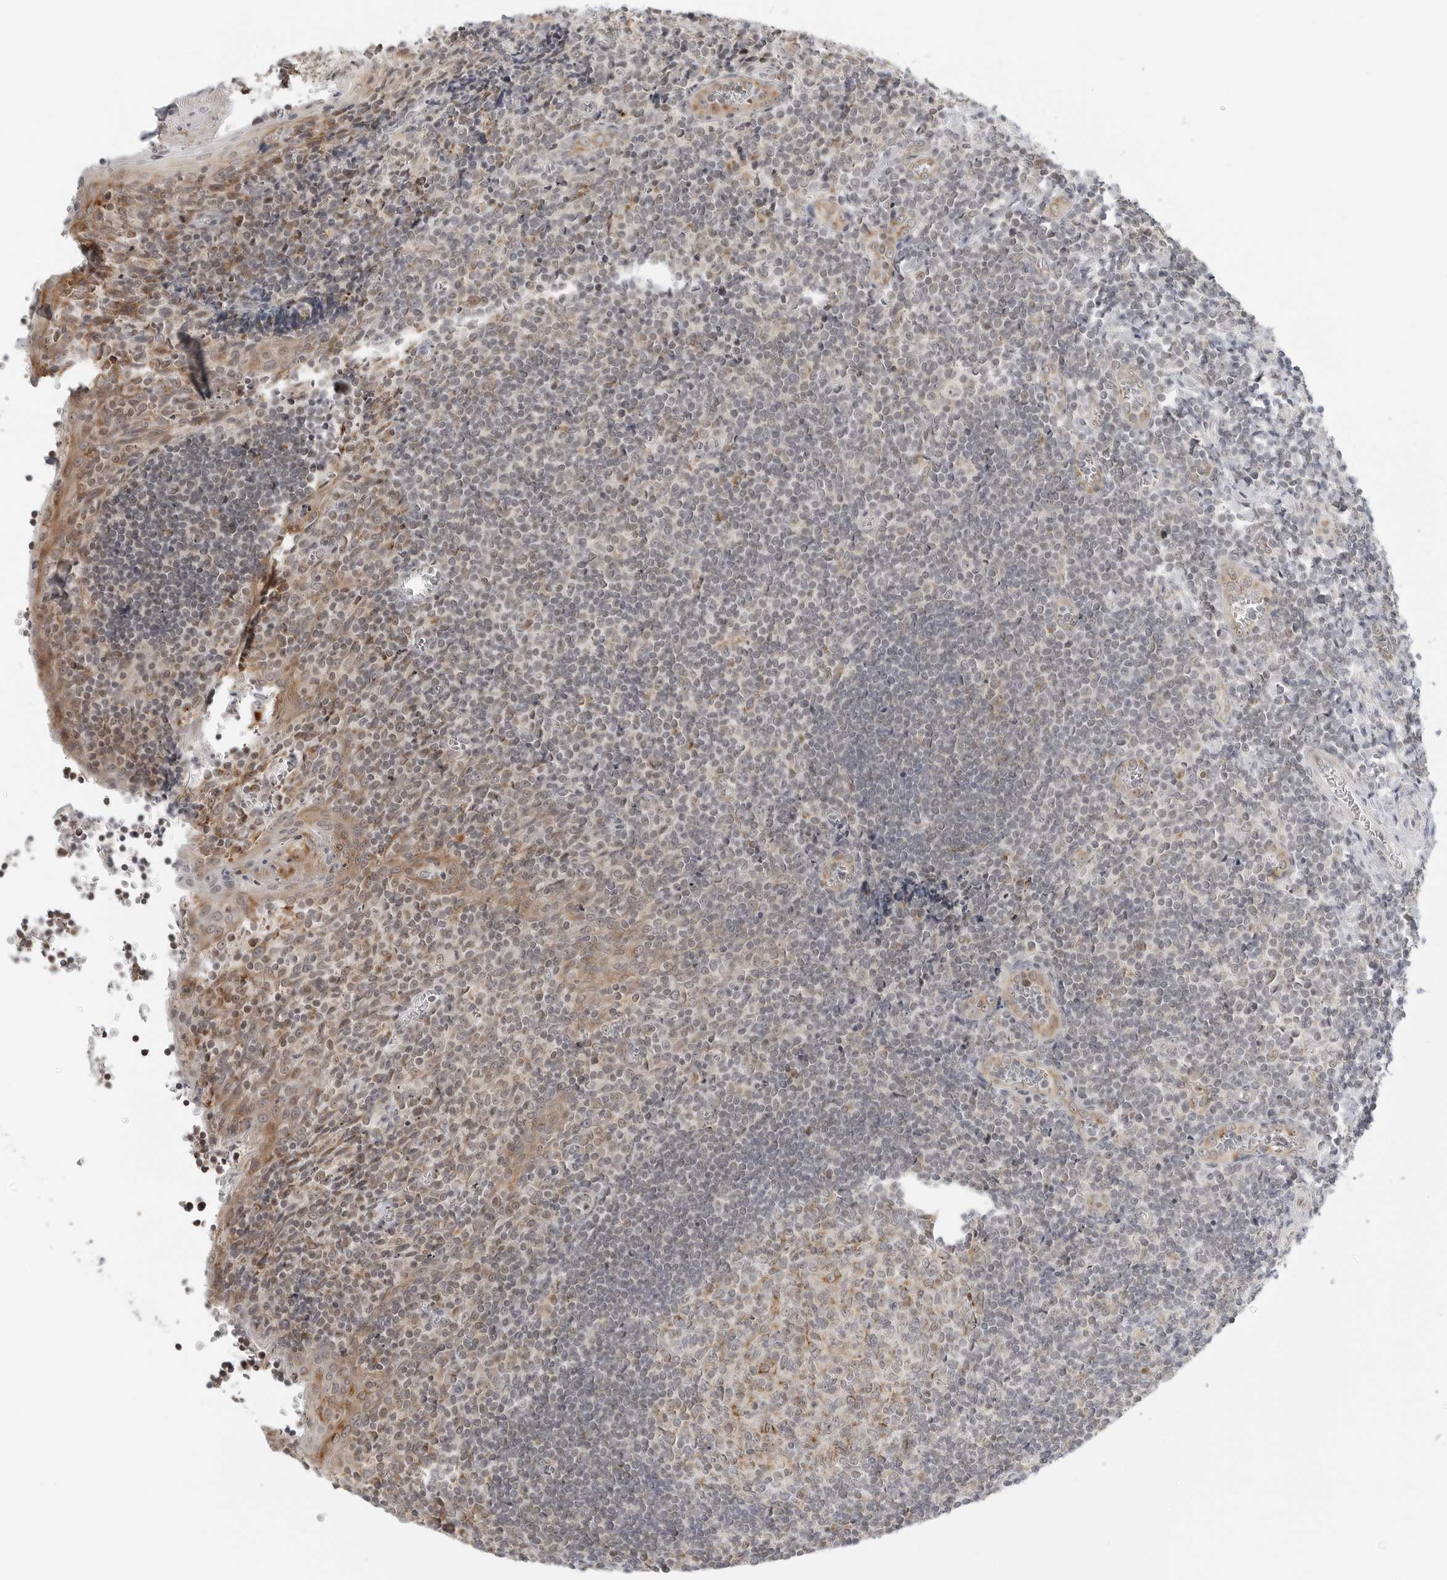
{"staining": {"intensity": "moderate", "quantity": "25%-75%", "location": "cytoplasmic/membranous"}, "tissue": "tonsil", "cell_type": "Germinal center cells", "image_type": "normal", "snomed": [{"axis": "morphology", "description": "Normal tissue, NOS"}, {"axis": "topography", "description": "Tonsil"}], "caption": "This histopathology image shows immunohistochemistry staining of benign tonsil, with medium moderate cytoplasmic/membranous staining in approximately 25%-75% of germinal center cells.", "gene": "PEX2", "patient": {"sex": "male", "age": 27}}